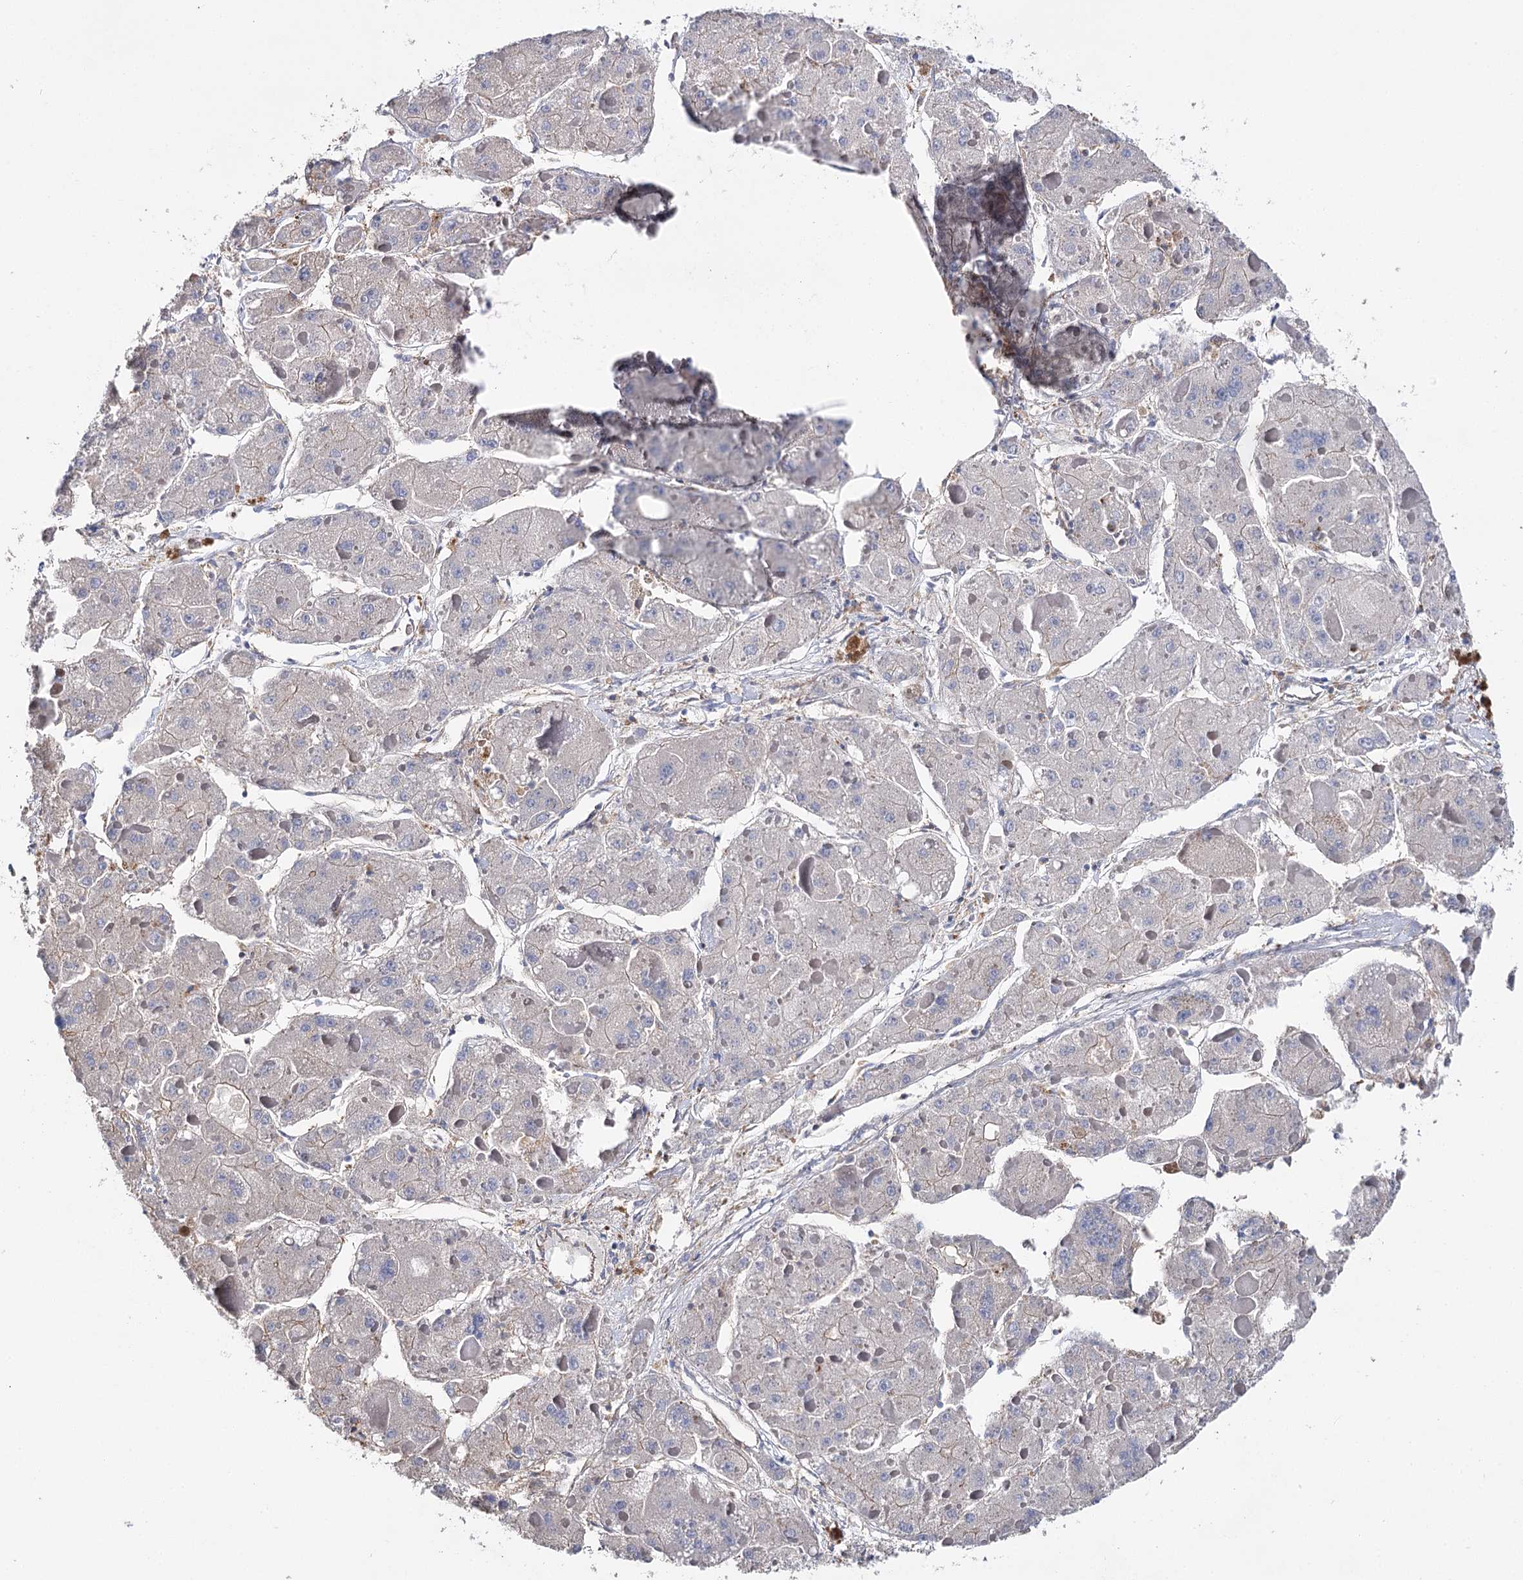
{"staining": {"intensity": "negative", "quantity": "none", "location": "none"}, "tissue": "liver cancer", "cell_type": "Tumor cells", "image_type": "cancer", "snomed": [{"axis": "morphology", "description": "Carcinoma, Hepatocellular, NOS"}, {"axis": "topography", "description": "Liver"}], "caption": "High magnification brightfield microscopy of hepatocellular carcinoma (liver) stained with DAB (3,3'-diaminobenzidine) (brown) and counterstained with hematoxylin (blue): tumor cells show no significant positivity.", "gene": "EPYC", "patient": {"sex": "female", "age": 73}}